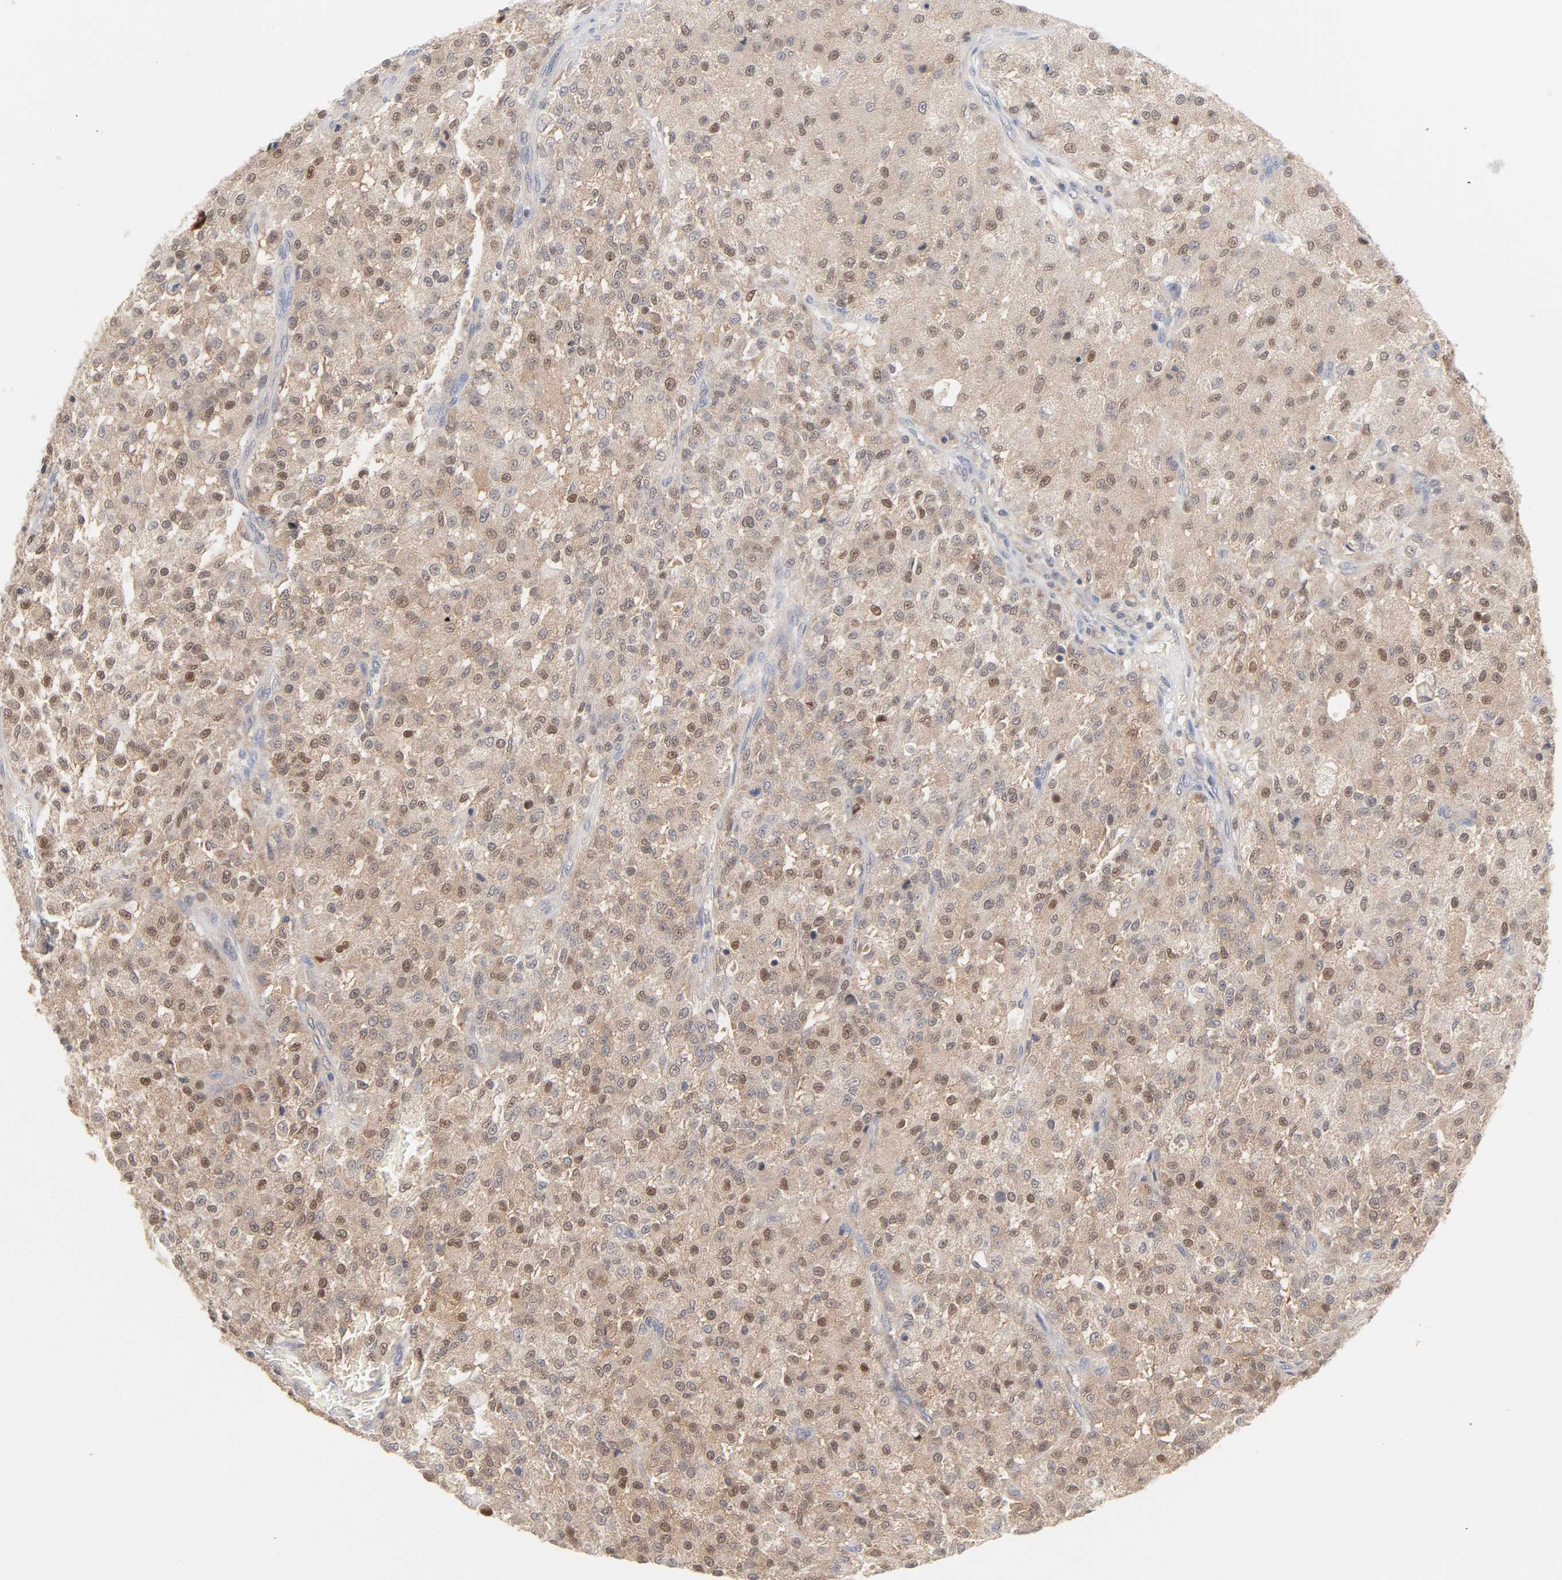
{"staining": {"intensity": "moderate", "quantity": "25%-75%", "location": "nuclear"}, "tissue": "testis cancer", "cell_type": "Tumor cells", "image_type": "cancer", "snomed": [{"axis": "morphology", "description": "Seminoma, NOS"}, {"axis": "topography", "description": "Testis"}], "caption": "DAB (3,3'-diaminobenzidine) immunohistochemical staining of human testis seminoma displays moderate nuclear protein positivity in about 25%-75% of tumor cells.", "gene": "UBL4A", "patient": {"sex": "male", "age": 59}}